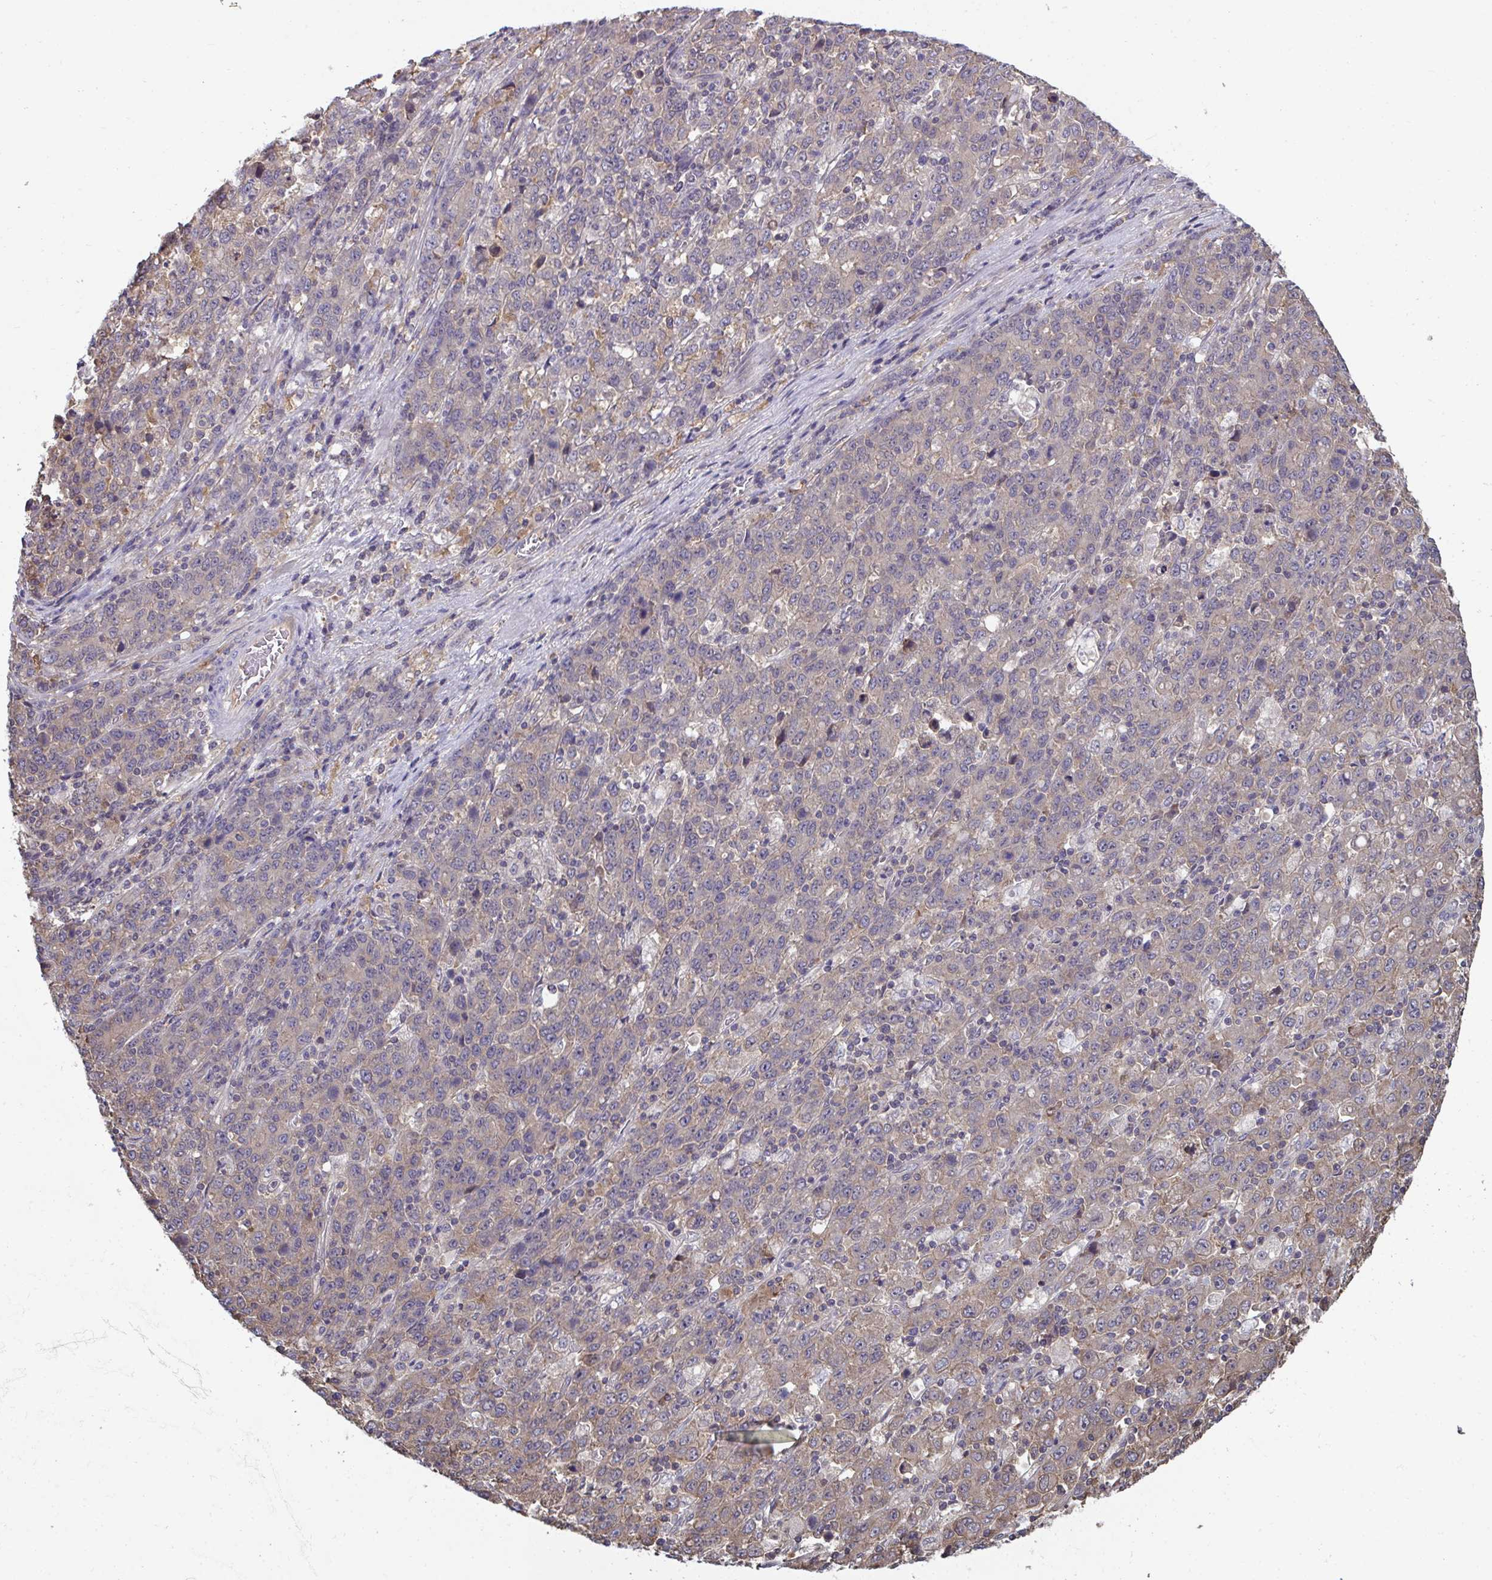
{"staining": {"intensity": "weak", "quantity": "<25%", "location": "cytoplasmic/membranous"}, "tissue": "stomach cancer", "cell_type": "Tumor cells", "image_type": "cancer", "snomed": [{"axis": "morphology", "description": "Adenocarcinoma, NOS"}, {"axis": "topography", "description": "Stomach, upper"}], "caption": "Immunohistochemistry histopathology image of neoplastic tissue: human stomach cancer (adenocarcinoma) stained with DAB exhibits no significant protein expression in tumor cells.", "gene": "TTC9C", "patient": {"sex": "male", "age": 69}}